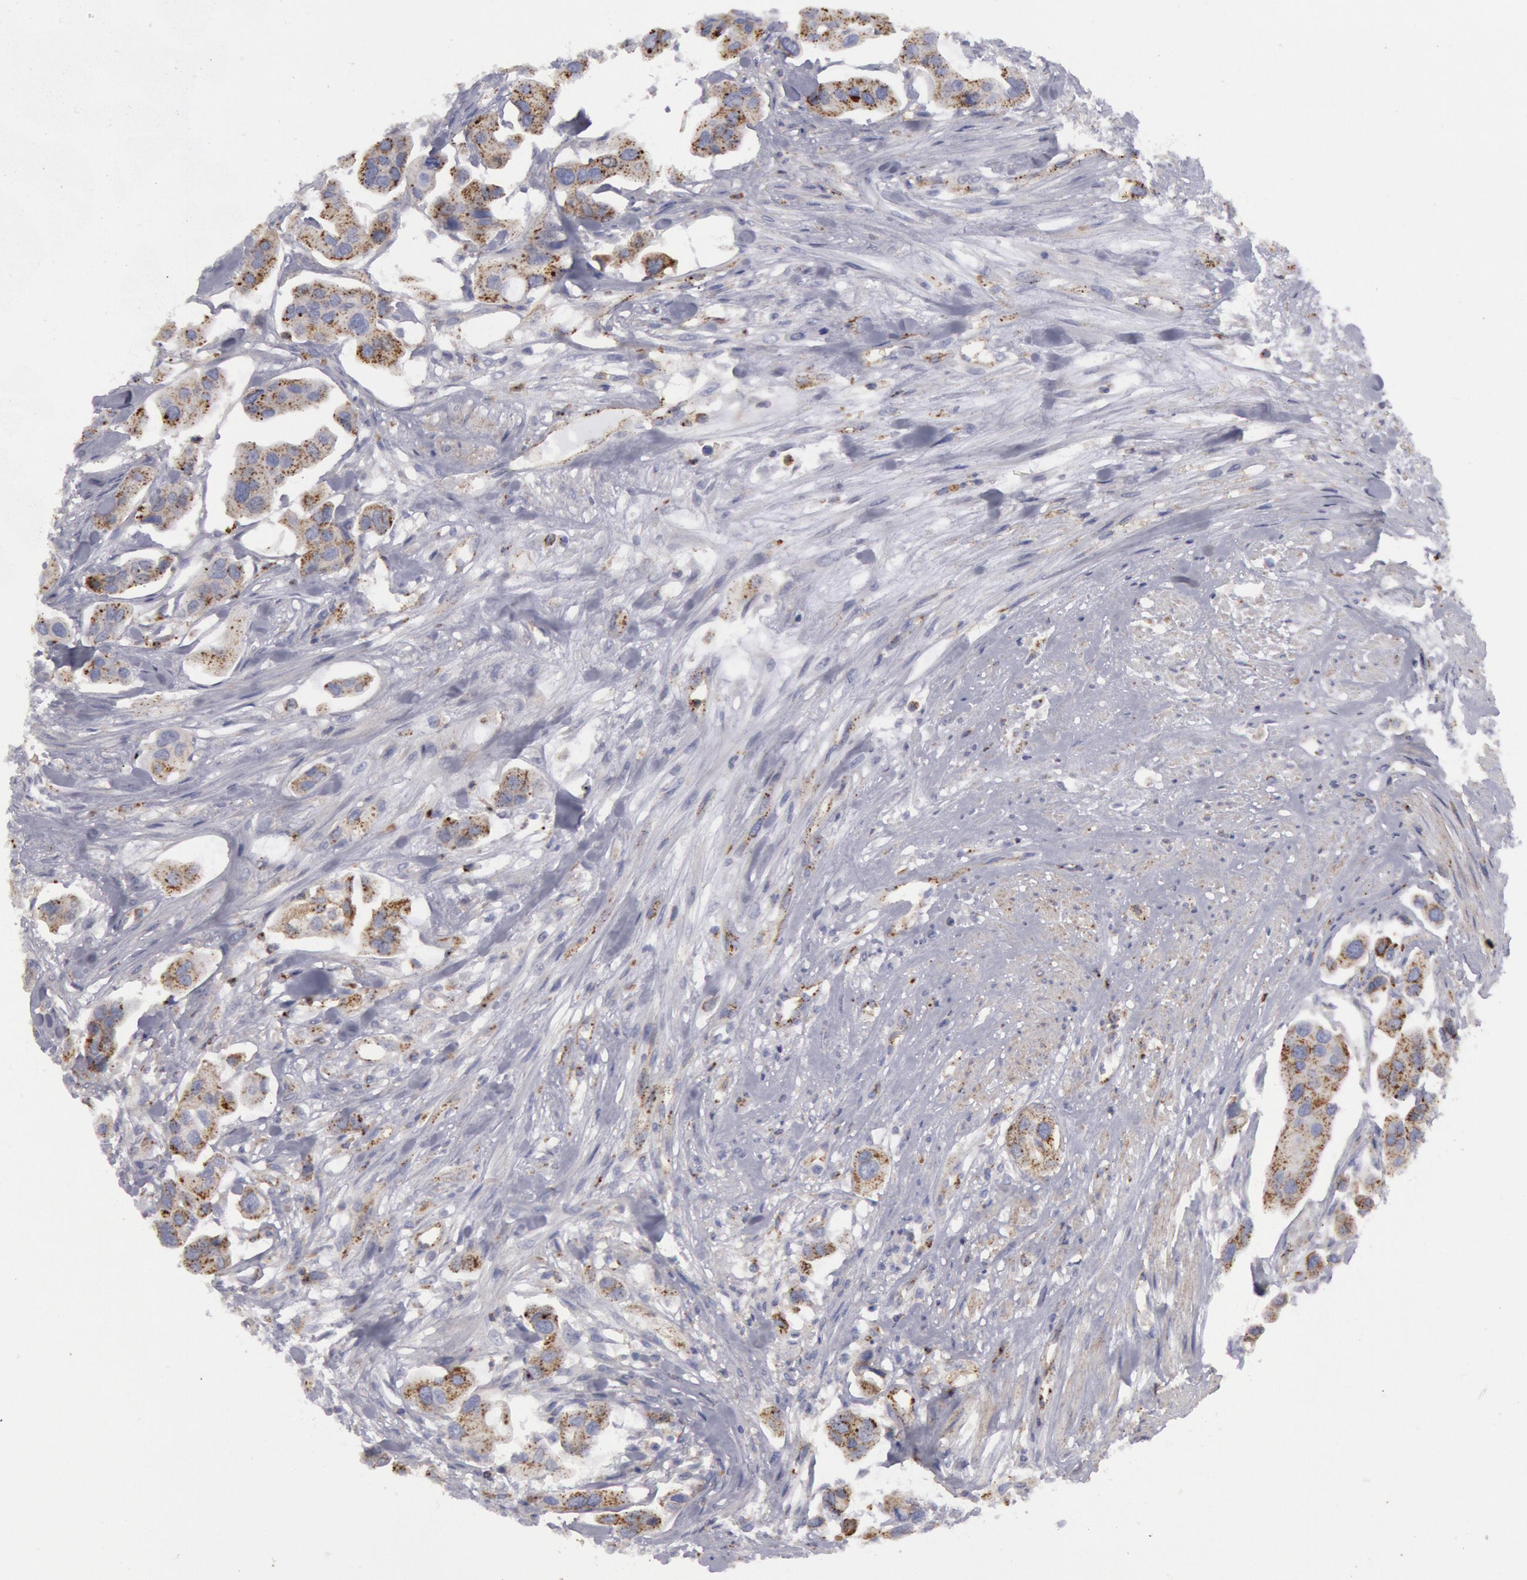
{"staining": {"intensity": "weak", "quantity": "25%-75%", "location": "cytoplasmic/membranous"}, "tissue": "urothelial cancer", "cell_type": "Tumor cells", "image_type": "cancer", "snomed": [{"axis": "morphology", "description": "Adenocarcinoma, NOS"}, {"axis": "topography", "description": "Urinary bladder"}], "caption": "DAB (3,3'-diaminobenzidine) immunohistochemical staining of human urothelial cancer reveals weak cytoplasmic/membranous protein positivity in about 25%-75% of tumor cells.", "gene": "FLOT1", "patient": {"sex": "male", "age": 61}}